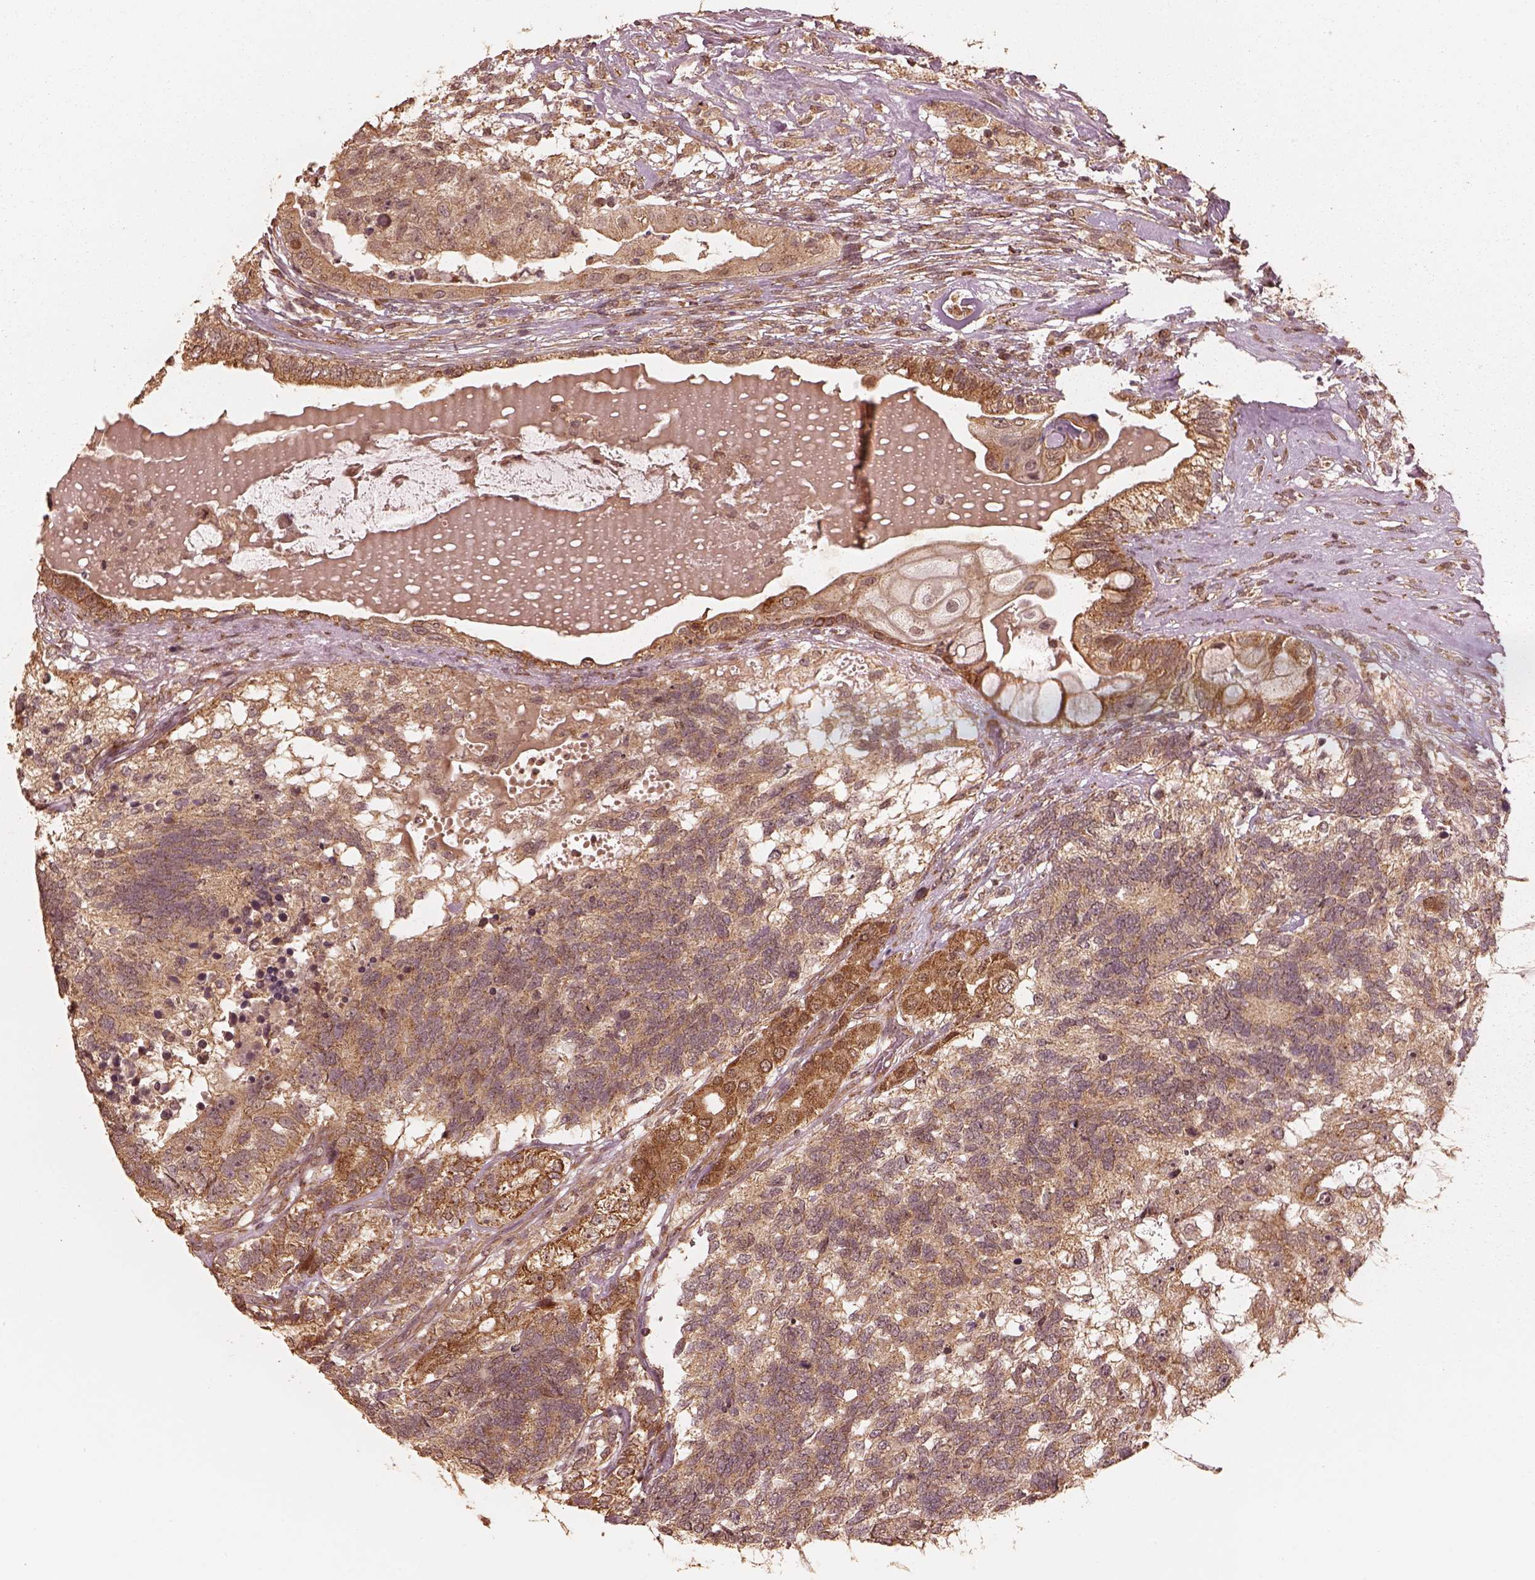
{"staining": {"intensity": "strong", "quantity": "<25%", "location": "cytoplasmic/membranous"}, "tissue": "testis cancer", "cell_type": "Tumor cells", "image_type": "cancer", "snomed": [{"axis": "morphology", "description": "Seminoma, NOS"}, {"axis": "morphology", "description": "Carcinoma, Embryonal, NOS"}, {"axis": "topography", "description": "Testis"}], "caption": "An IHC histopathology image of tumor tissue is shown. Protein staining in brown highlights strong cytoplasmic/membranous positivity in testis cancer within tumor cells.", "gene": "DNAJC25", "patient": {"sex": "male", "age": 41}}